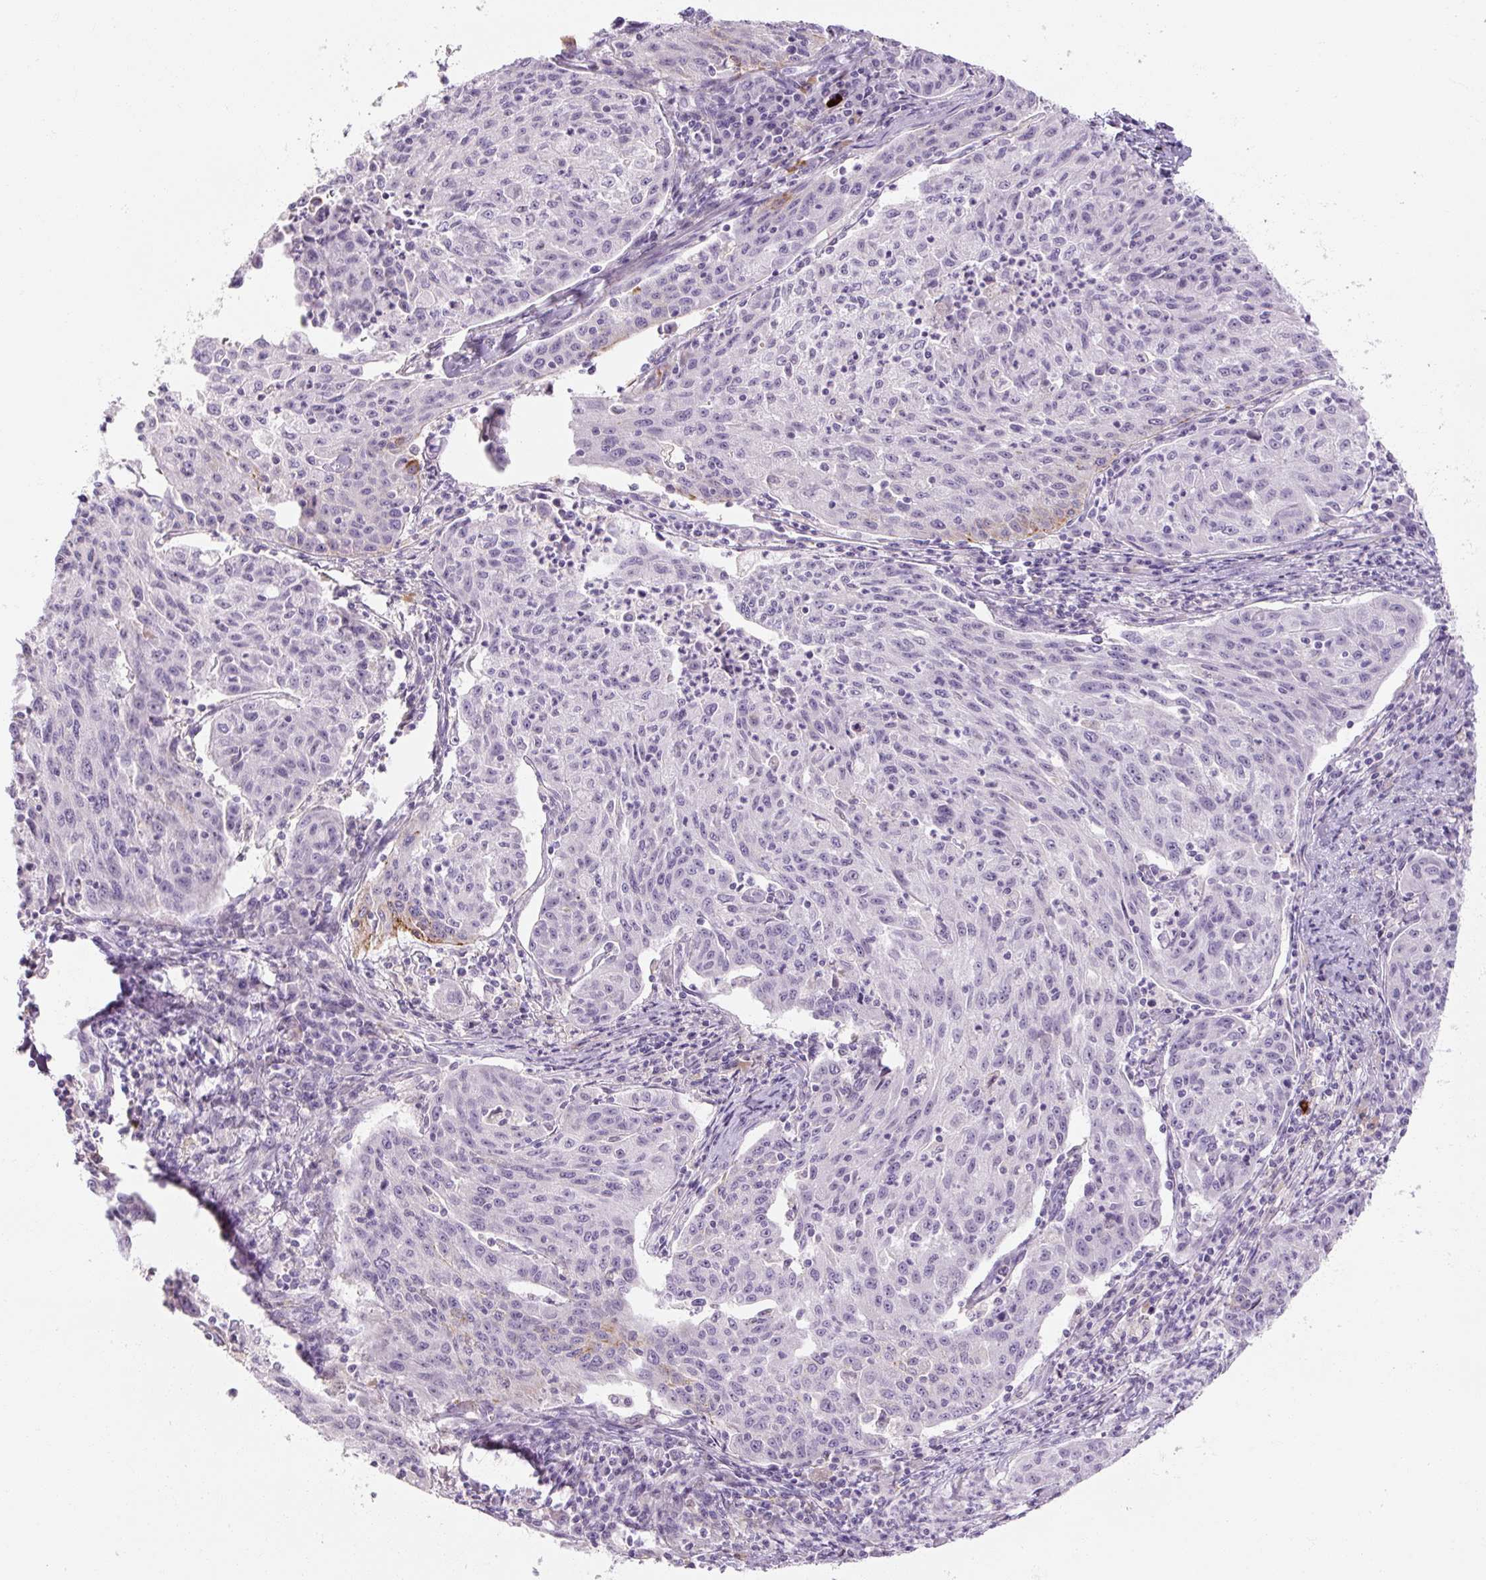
{"staining": {"intensity": "strong", "quantity": "<25%", "location": "cytoplasmic/membranous"}, "tissue": "lung cancer", "cell_type": "Tumor cells", "image_type": "cancer", "snomed": [{"axis": "morphology", "description": "Squamous cell carcinoma, NOS"}, {"axis": "morphology", "description": "Squamous cell carcinoma, metastatic, NOS"}, {"axis": "topography", "description": "Bronchus"}, {"axis": "topography", "description": "Lung"}], "caption": "Tumor cells reveal medium levels of strong cytoplasmic/membranous expression in approximately <25% of cells in squamous cell carcinoma (lung).", "gene": "NFE2L3", "patient": {"sex": "male", "age": 62}}